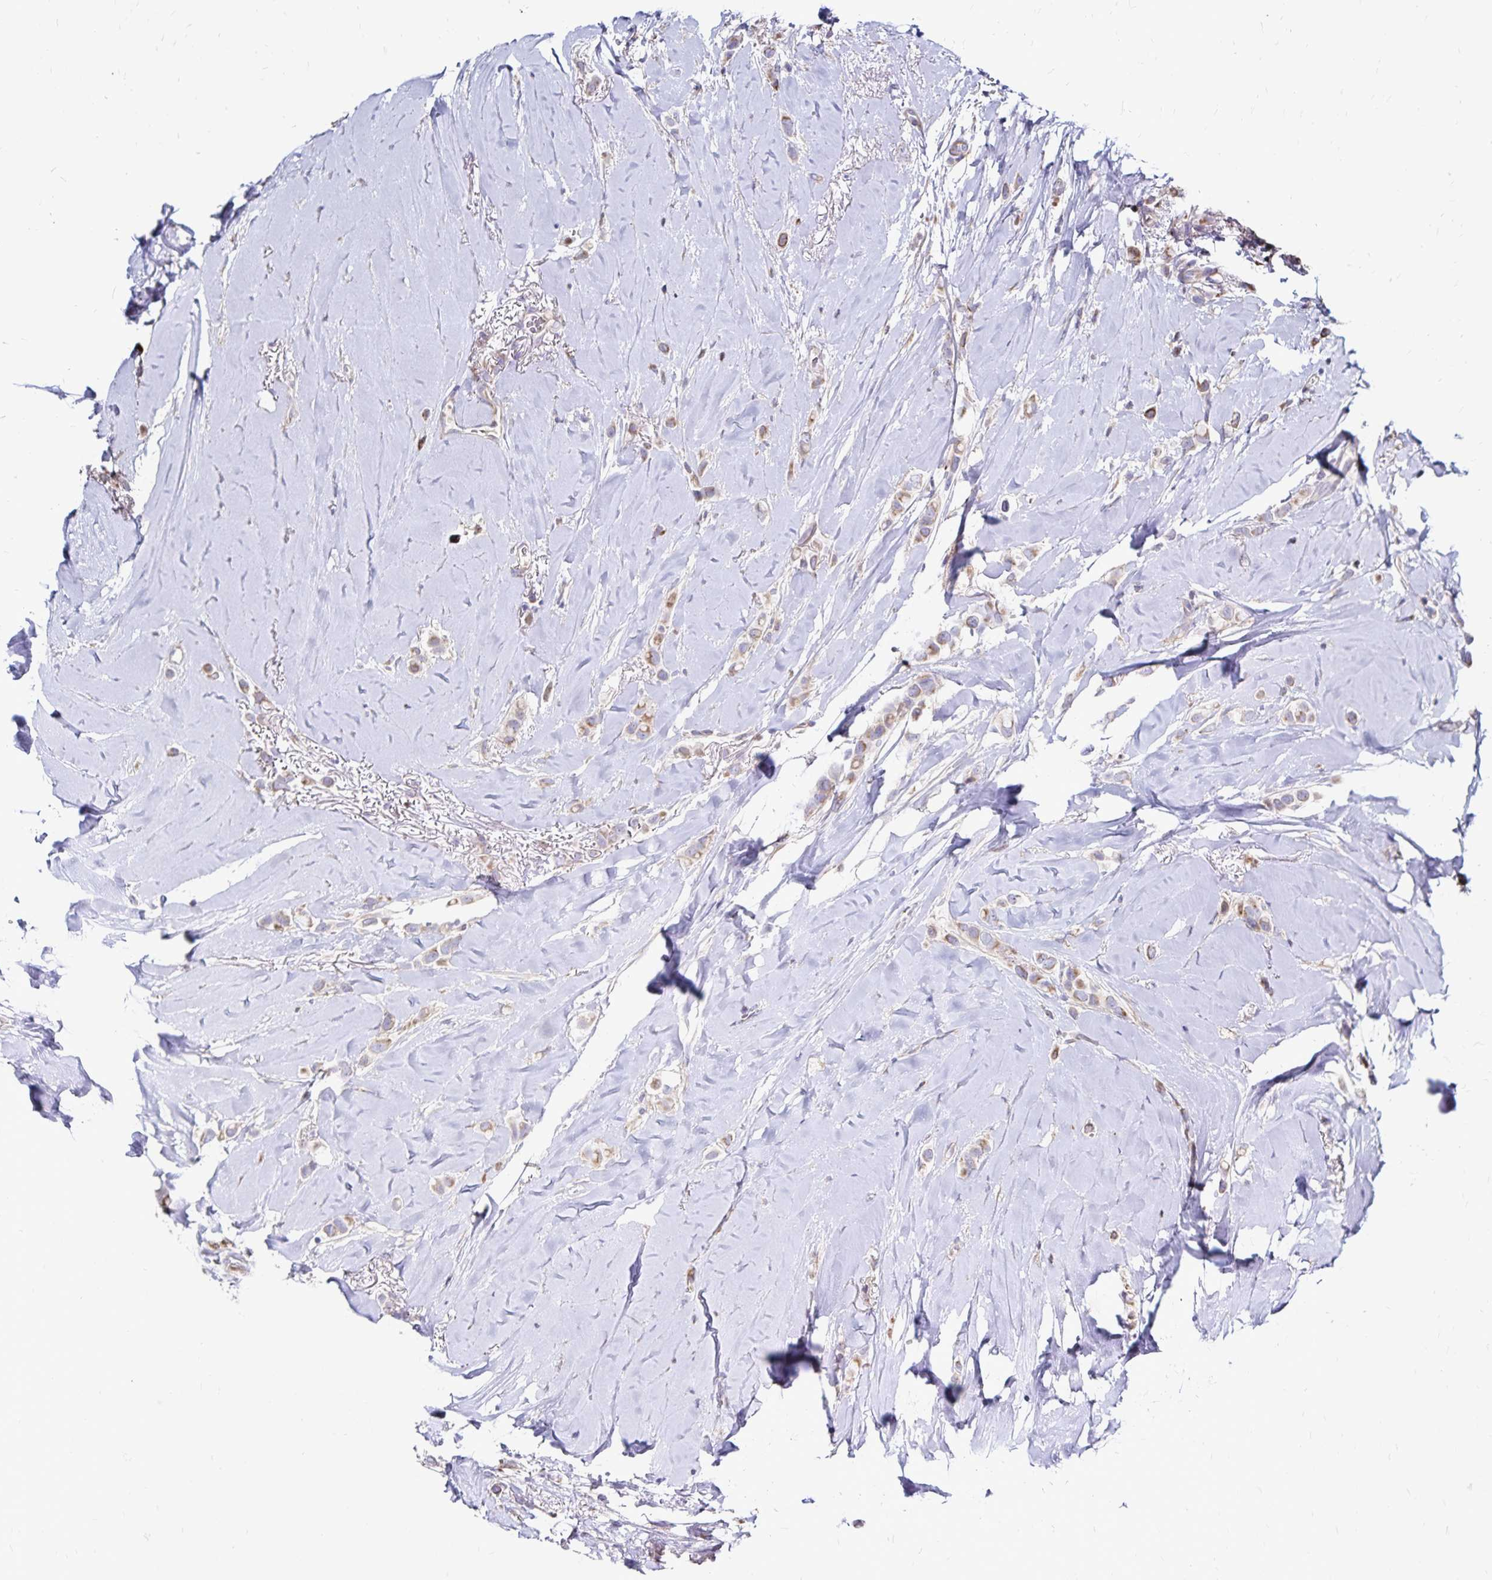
{"staining": {"intensity": "weak", "quantity": ">75%", "location": "cytoplasmic/membranous"}, "tissue": "breast cancer", "cell_type": "Tumor cells", "image_type": "cancer", "snomed": [{"axis": "morphology", "description": "Lobular carcinoma"}, {"axis": "topography", "description": "Breast"}], "caption": "Protein staining exhibits weak cytoplasmic/membranous positivity in approximately >75% of tumor cells in breast lobular carcinoma.", "gene": "NAGPA", "patient": {"sex": "female", "age": 66}}